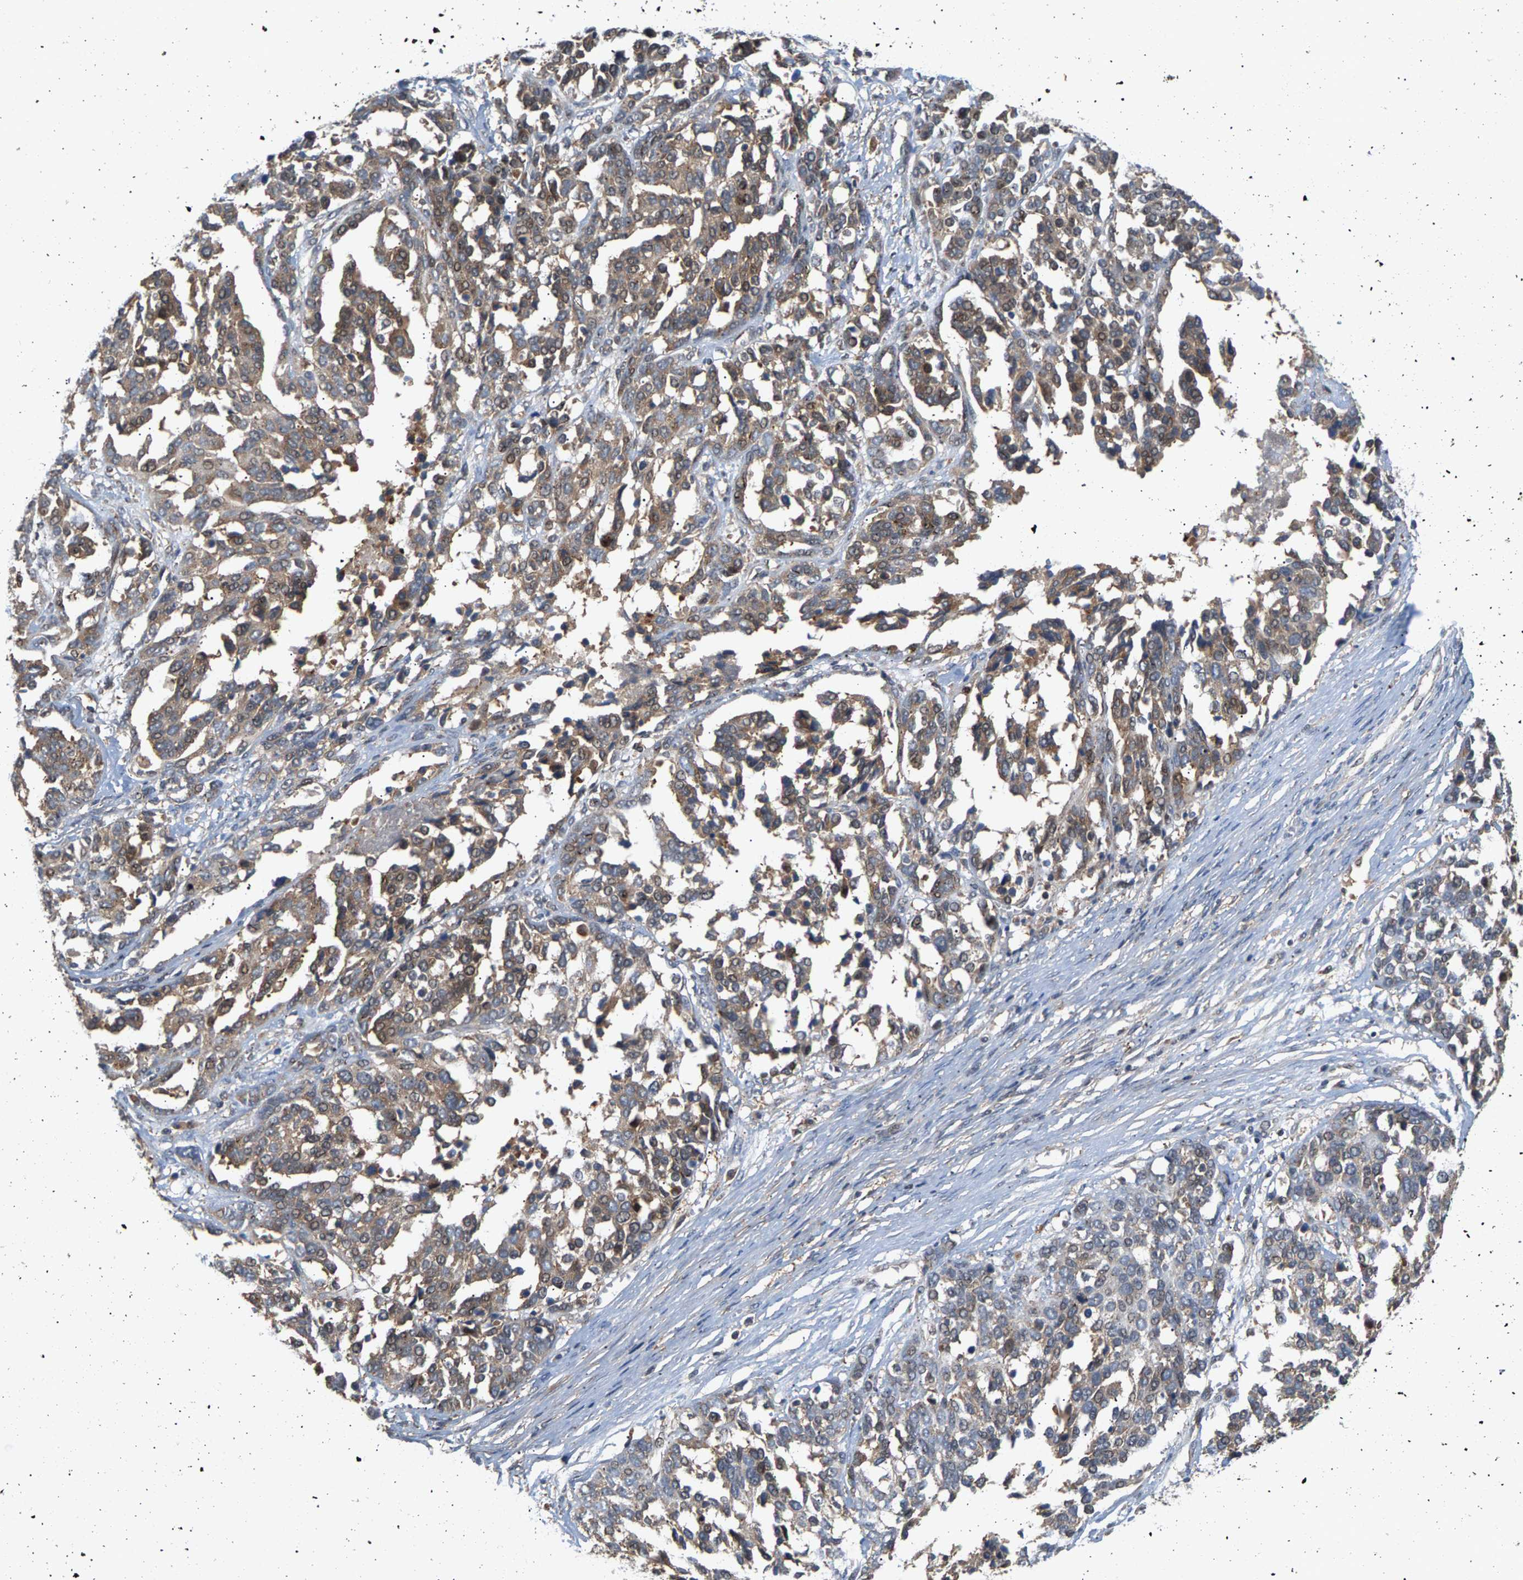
{"staining": {"intensity": "moderate", "quantity": "25%-75%", "location": "cytoplasmic/membranous"}, "tissue": "ovarian cancer", "cell_type": "Tumor cells", "image_type": "cancer", "snomed": [{"axis": "morphology", "description": "Cystadenocarcinoma, serous, NOS"}, {"axis": "topography", "description": "Ovary"}], "caption": "Ovarian cancer stained for a protein (brown) exhibits moderate cytoplasmic/membranous positive staining in about 25%-75% of tumor cells.", "gene": "MAP2K5", "patient": {"sex": "female", "age": 44}}